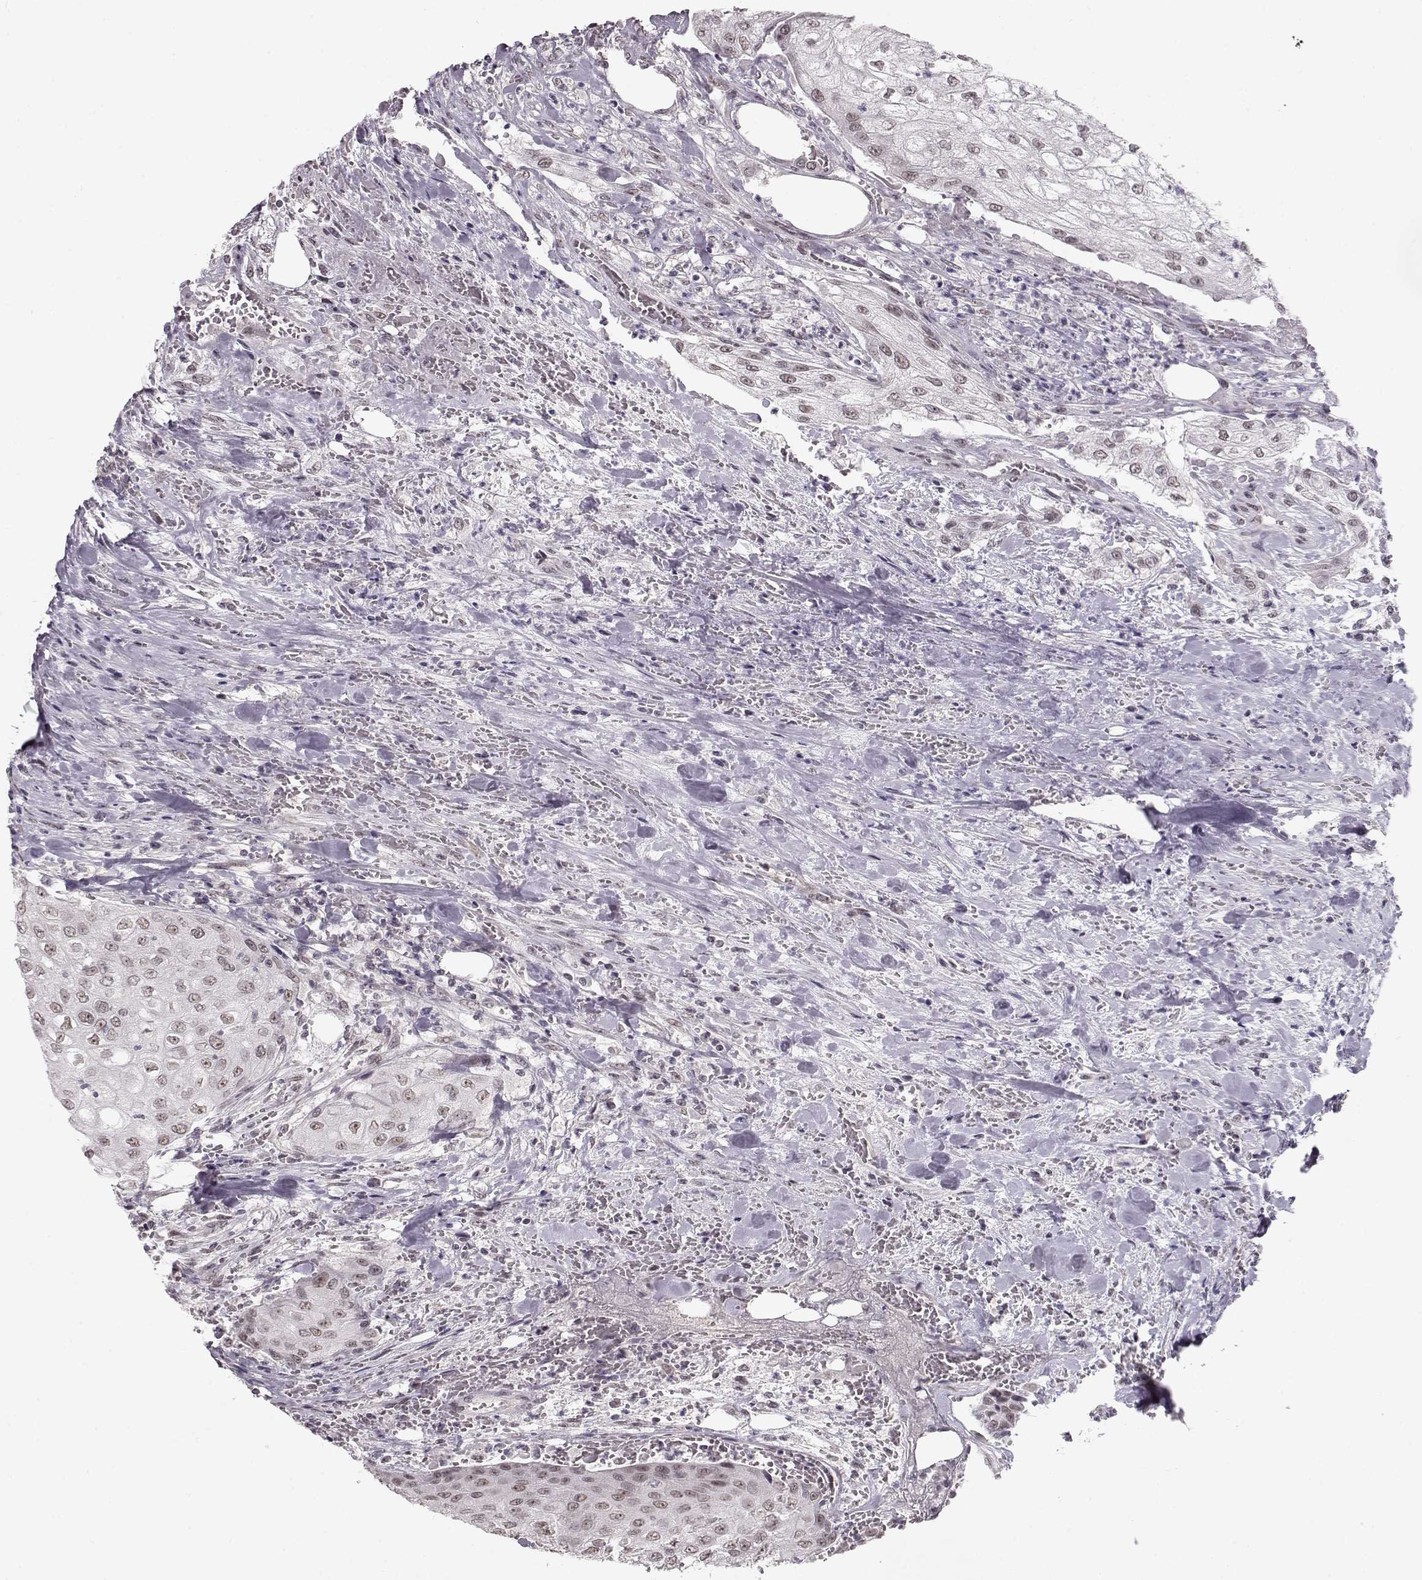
{"staining": {"intensity": "weak", "quantity": ">75%", "location": "nuclear"}, "tissue": "urothelial cancer", "cell_type": "Tumor cells", "image_type": "cancer", "snomed": [{"axis": "morphology", "description": "Urothelial carcinoma, High grade"}, {"axis": "topography", "description": "Urinary bladder"}], "caption": "DAB immunohistochemical staining of human urothelial cancer reveals weak nuclear protein positivity in approximately >75% of tumor cells. (DAB (3,3'-diaminobenzidine) IHC with brightfield microscopy, high magnification).", "gene": "PCP4", "patient": {"sex": "male", "age": 62}}